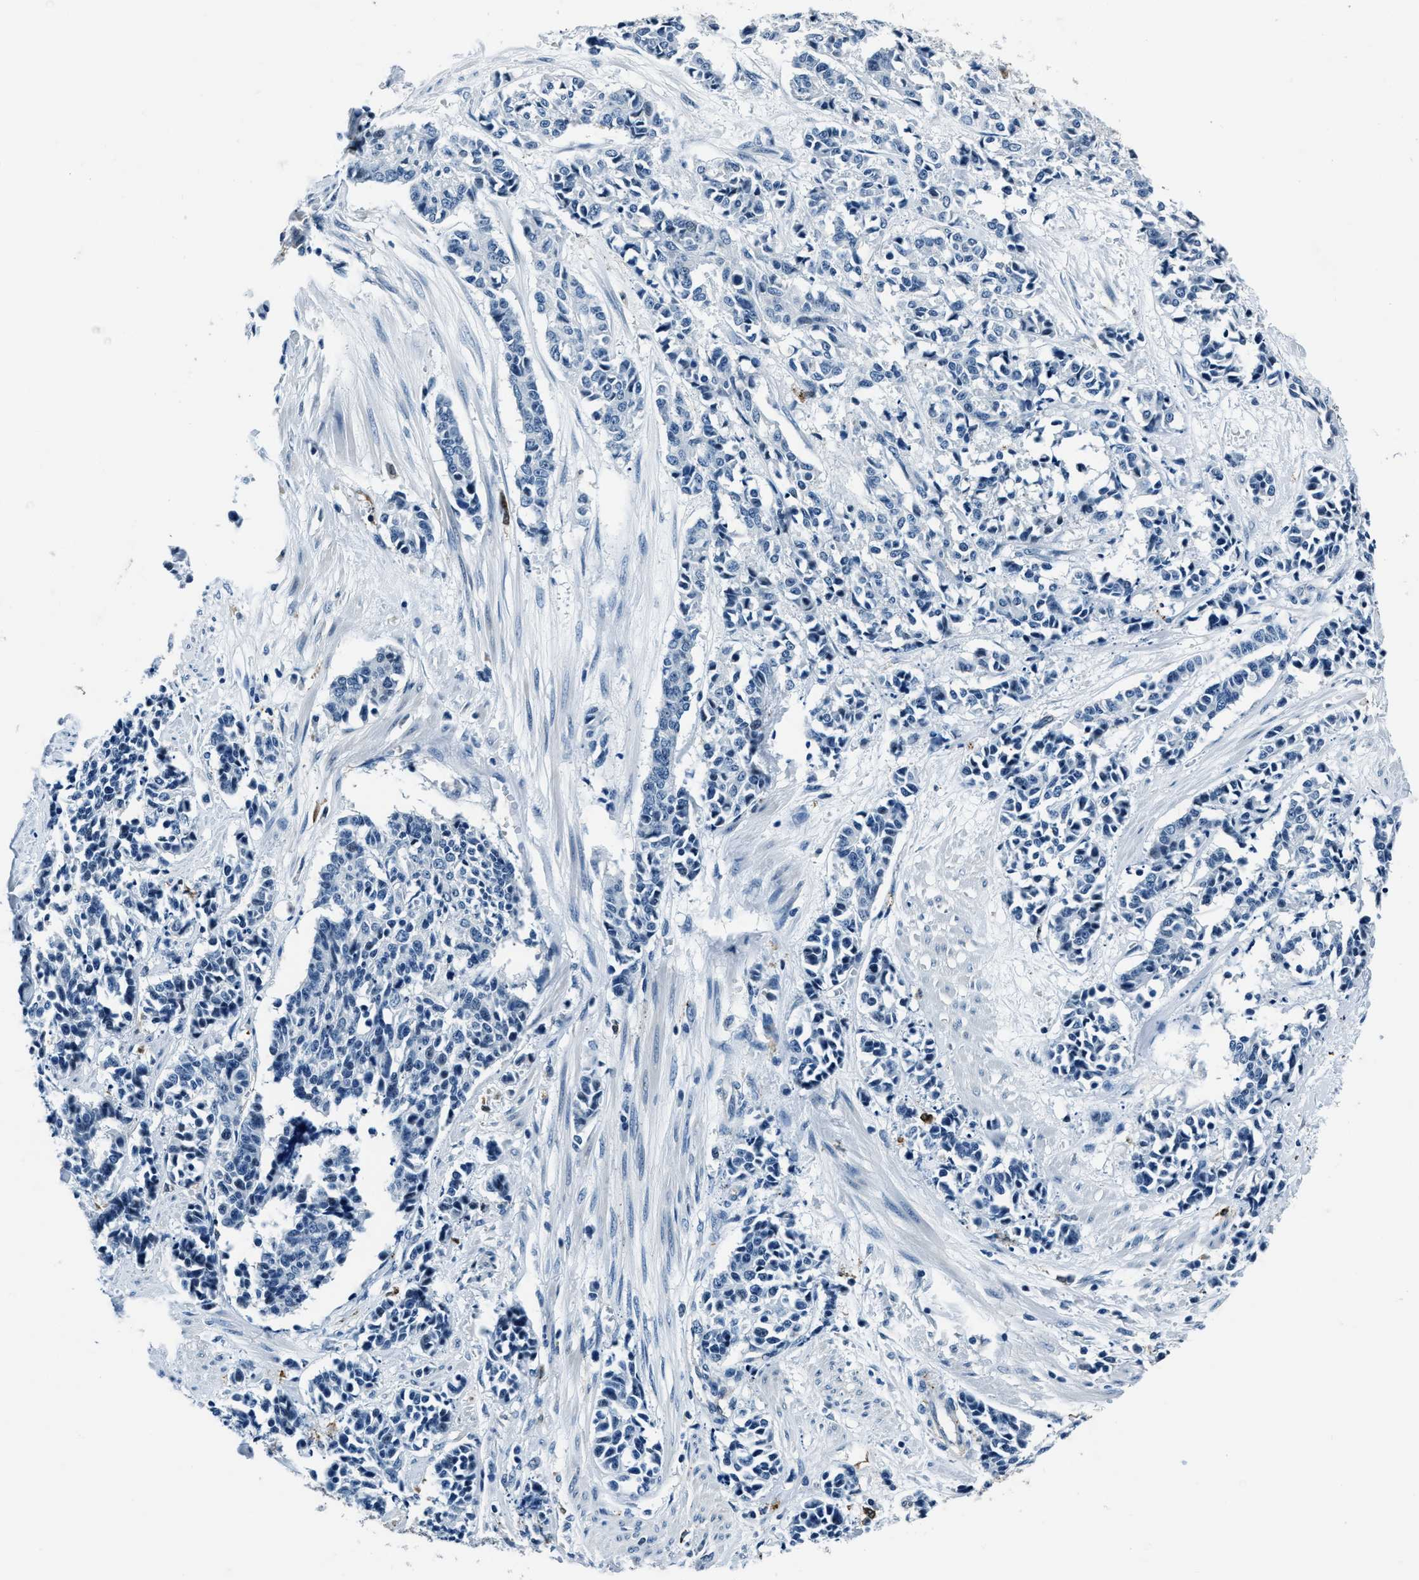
{"staining": {"intensity": "negative", "quantity": "none", "location": "none"}, "tissue": "cervical cancer", "cell_type": "Tumor cells", "image_type": "cancer", "snomed": [{"axis": "morphology", "description": "Squamous cell carcinoma, NOS"}, {"axis": "topography", "description": "Cervix"}], "caption": "IHC of human squamous cell carcinoma (cervical) demonstrates no staining in tumor cells.", "gene": "PTPDC1", "patient": {"sex": "female", "age": 35}}